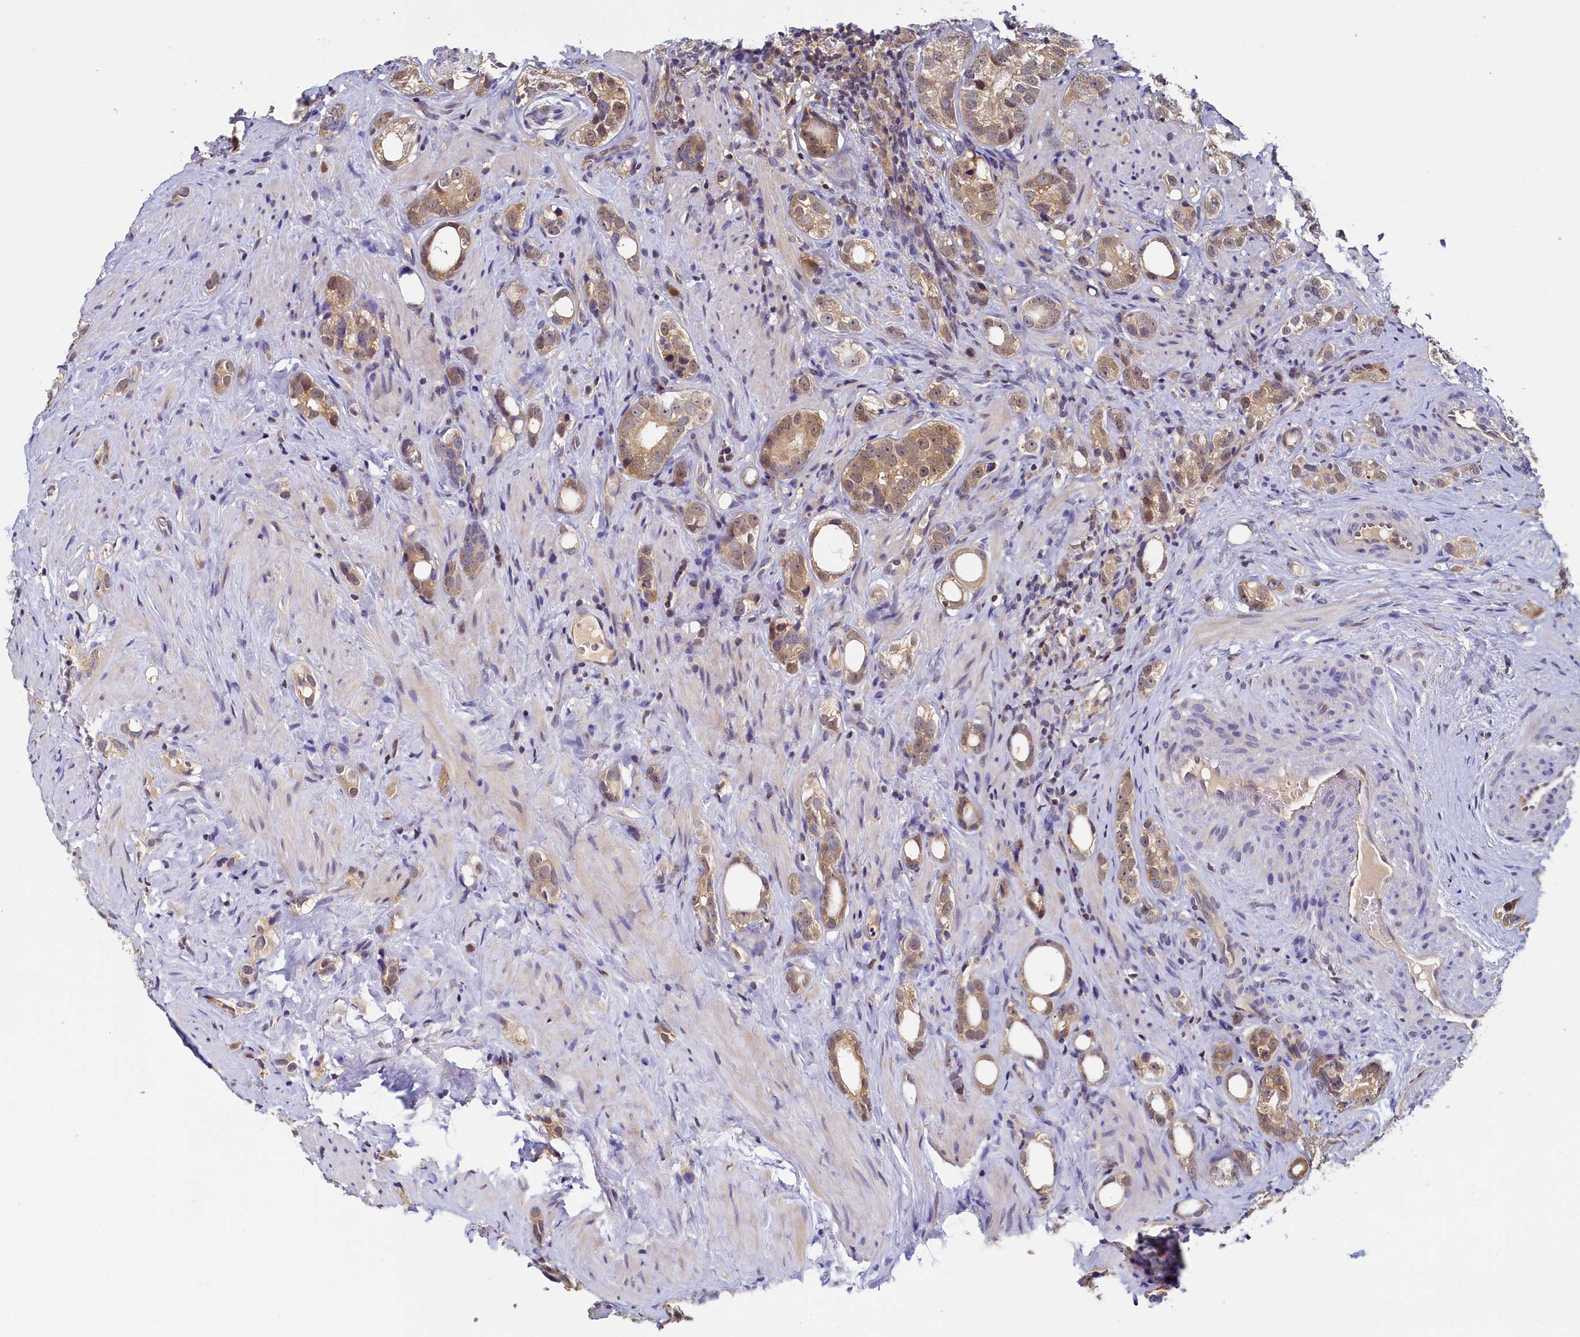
{"staining": {"intensity": "moderate", "quantity": "25%-75%", "location": "cytoplasmic/membranous,nuclear"}, "tissue": "prostate cancer", "cell_type": "Tumor cells", "image_type": "cancer", "snomed": [{"axis": "morphology", "description": "Adenocarcinoma, High grade"}, {"axis": "topography", "description": "Prostate"}], "caption": "High-magnification brightfield microscopy of high-grade adenocarcinoma (prostate) stained with DAB (brown) and counterstained with hematoxylin (blue). tumor cells exhibit moderate cytoplasmic/membranous and nuclear positivity is appreciated in approximately25%-75% of cells.", "gene": "PAAF1", "patient": {"sex": "male", "age": 63}}